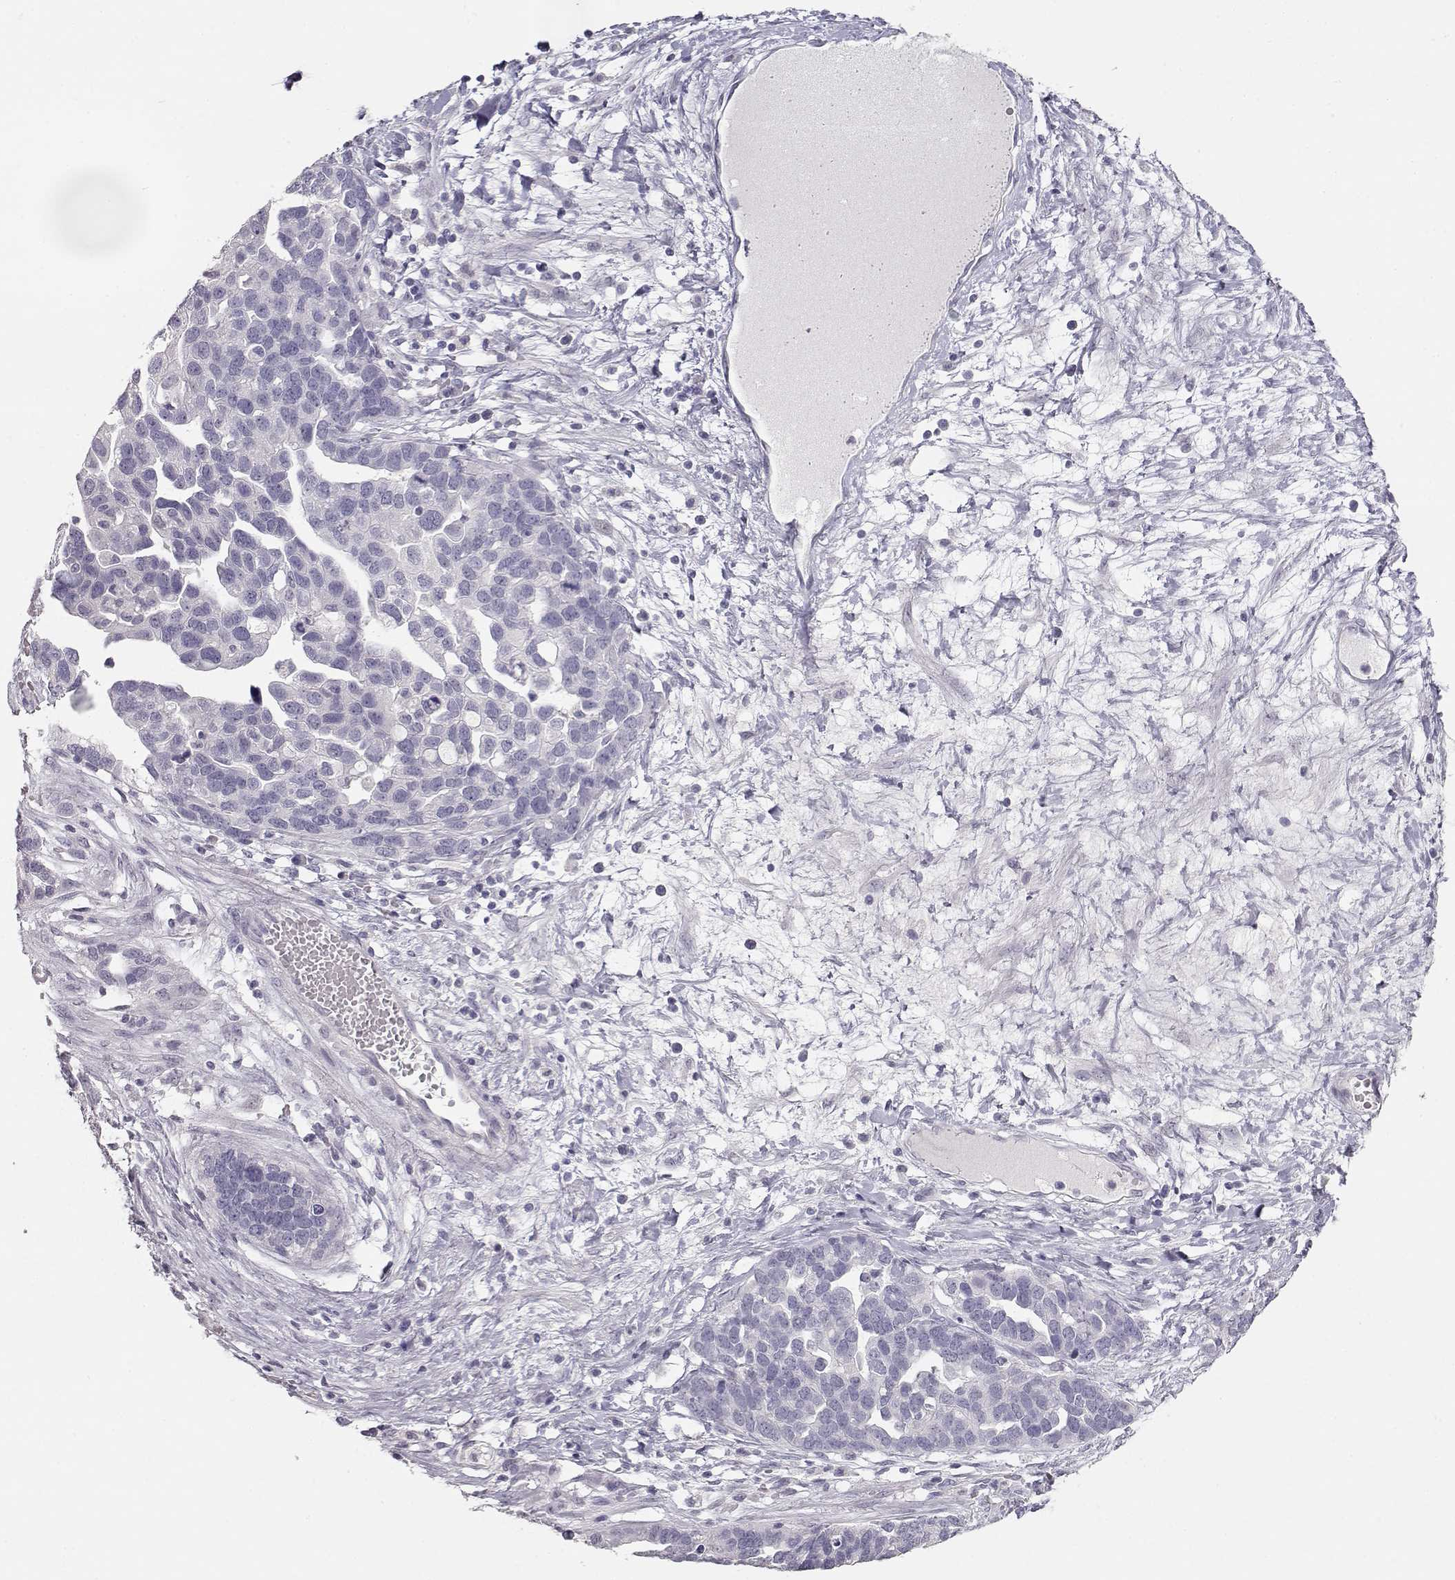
{"staining": {"intensity": "negative", "quantity": "none", "location": "none"}, "tissue": "ovarian cancer", "cell_type": "Tumor cells", "image_type": "cancer", "snomed": [{"axis": "morphology", "description": "Cystadenocarcinoma, serous, NOS"}, {"axis": "topography", "description": "Ovary"}], "caption": "Micrograph shows no protein positivity in tumor cells of ovarian serous cystadenocarcinoma tissue. (DAB (3,3'-diaminobenzidine) immunohistochemistry visualized using brightfield microscopy, high magnification).", "gene": "TKTL1", "patient": {"sex": "female", "age": 54}}